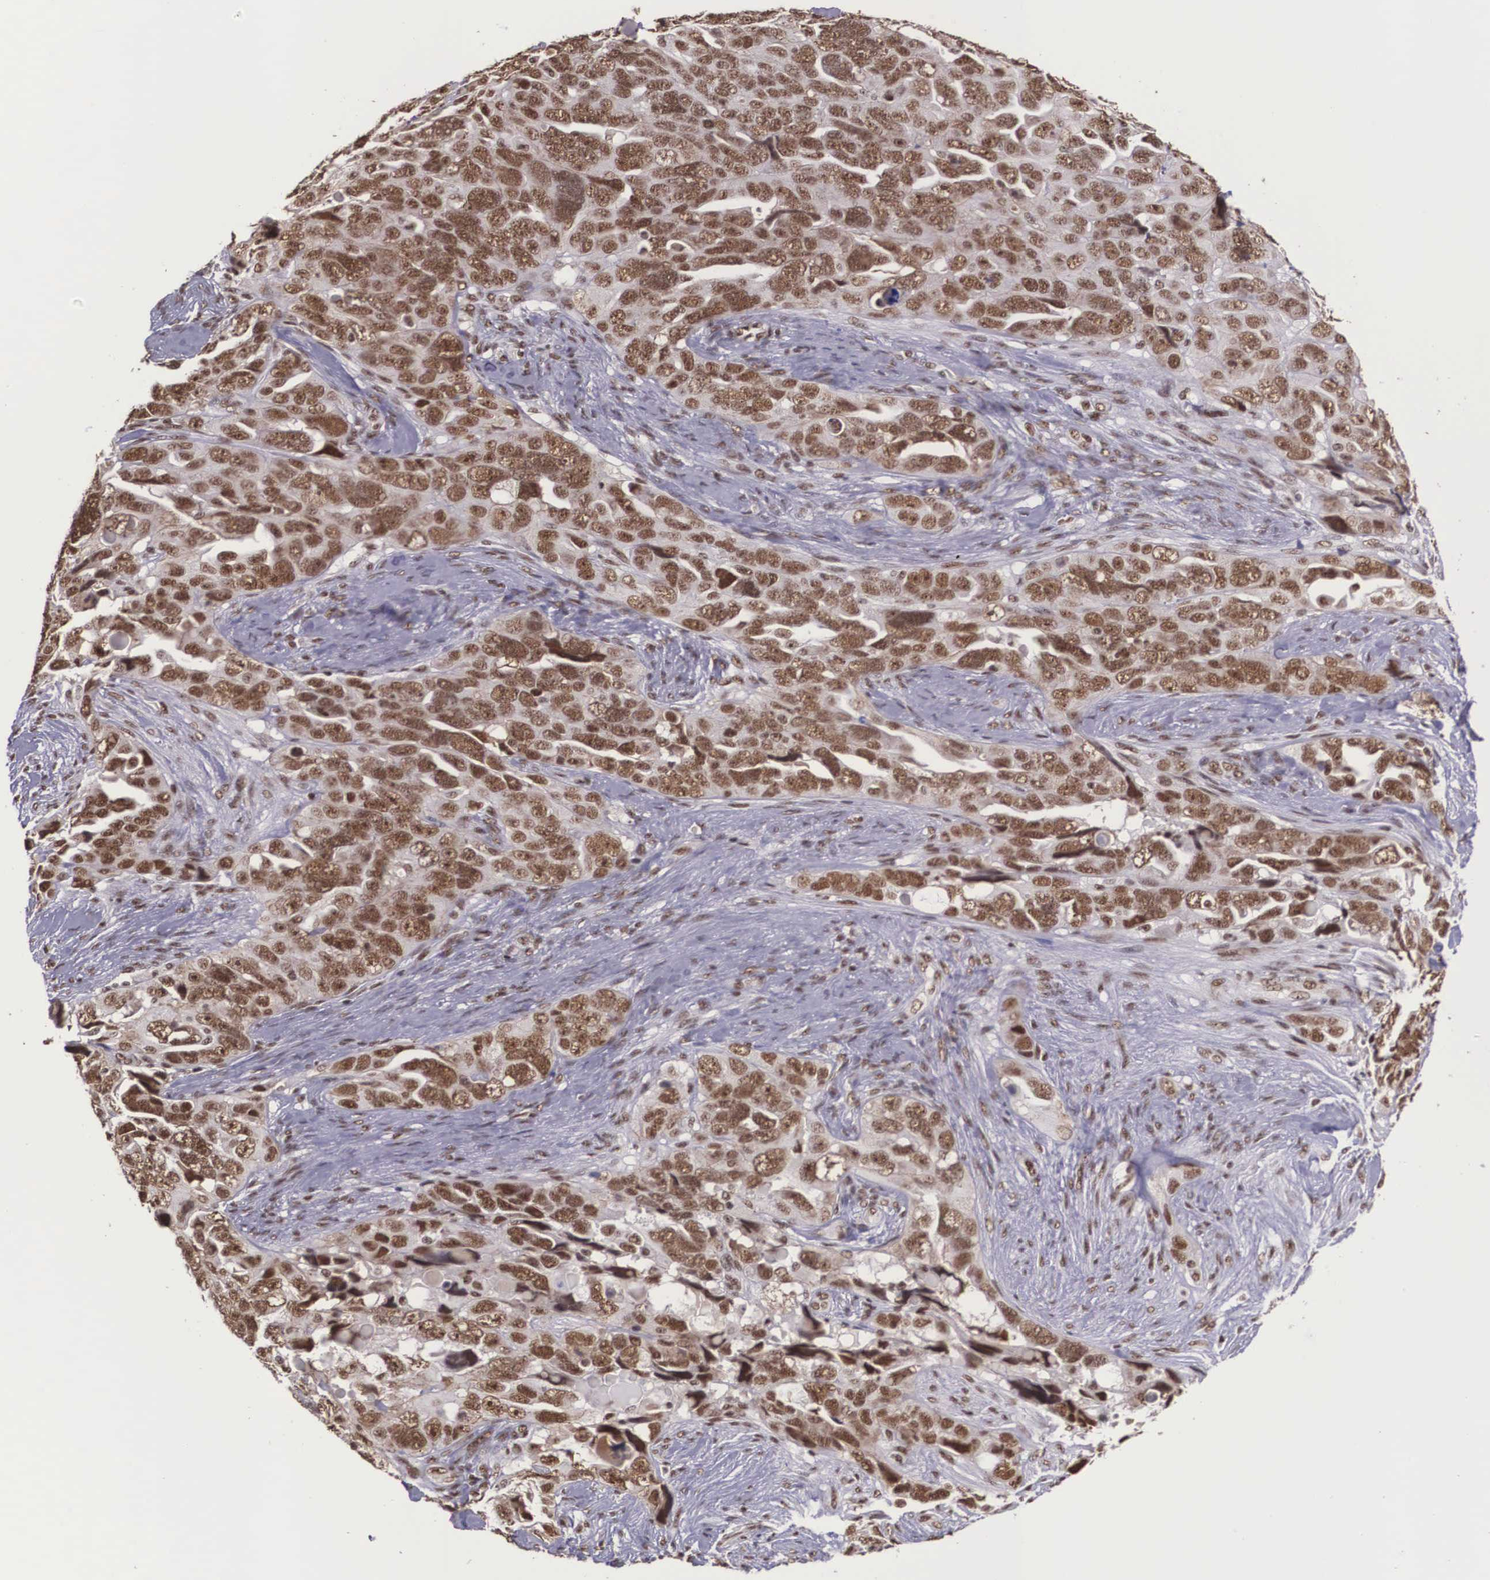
{"staining": {"intensity": "strong", "quantity": ">75%", "location": "cytoplasmic/membranous,nuclear"}, "tissue": "ovarian cancer", "cell_type": "Tumor cells", "image_type": "cancer", "snomed": [{"axis": "morphology", "description": "Cystadenocarcinoma, serous, NOS"}, {"axis": "topography", "description": "Ovary"}], "caption": "Immunohistochemistry (IHC) staining of ovarian serous cystadenocarcinoma, which exhibits high levels of strong cytoplasmic/membranous and nuclear expression in about >75% of tumor cells indicating strong cytoplasmic/membranous and nuclear protein staining. The staining was performed using DAB (3,3'-diaminobenzidine) (brown) for protein detection and nuclei were counterstained in hematoxylin (blue).", "gene": "POLR2F", "patient": {"sex": "female", "age": 63}}